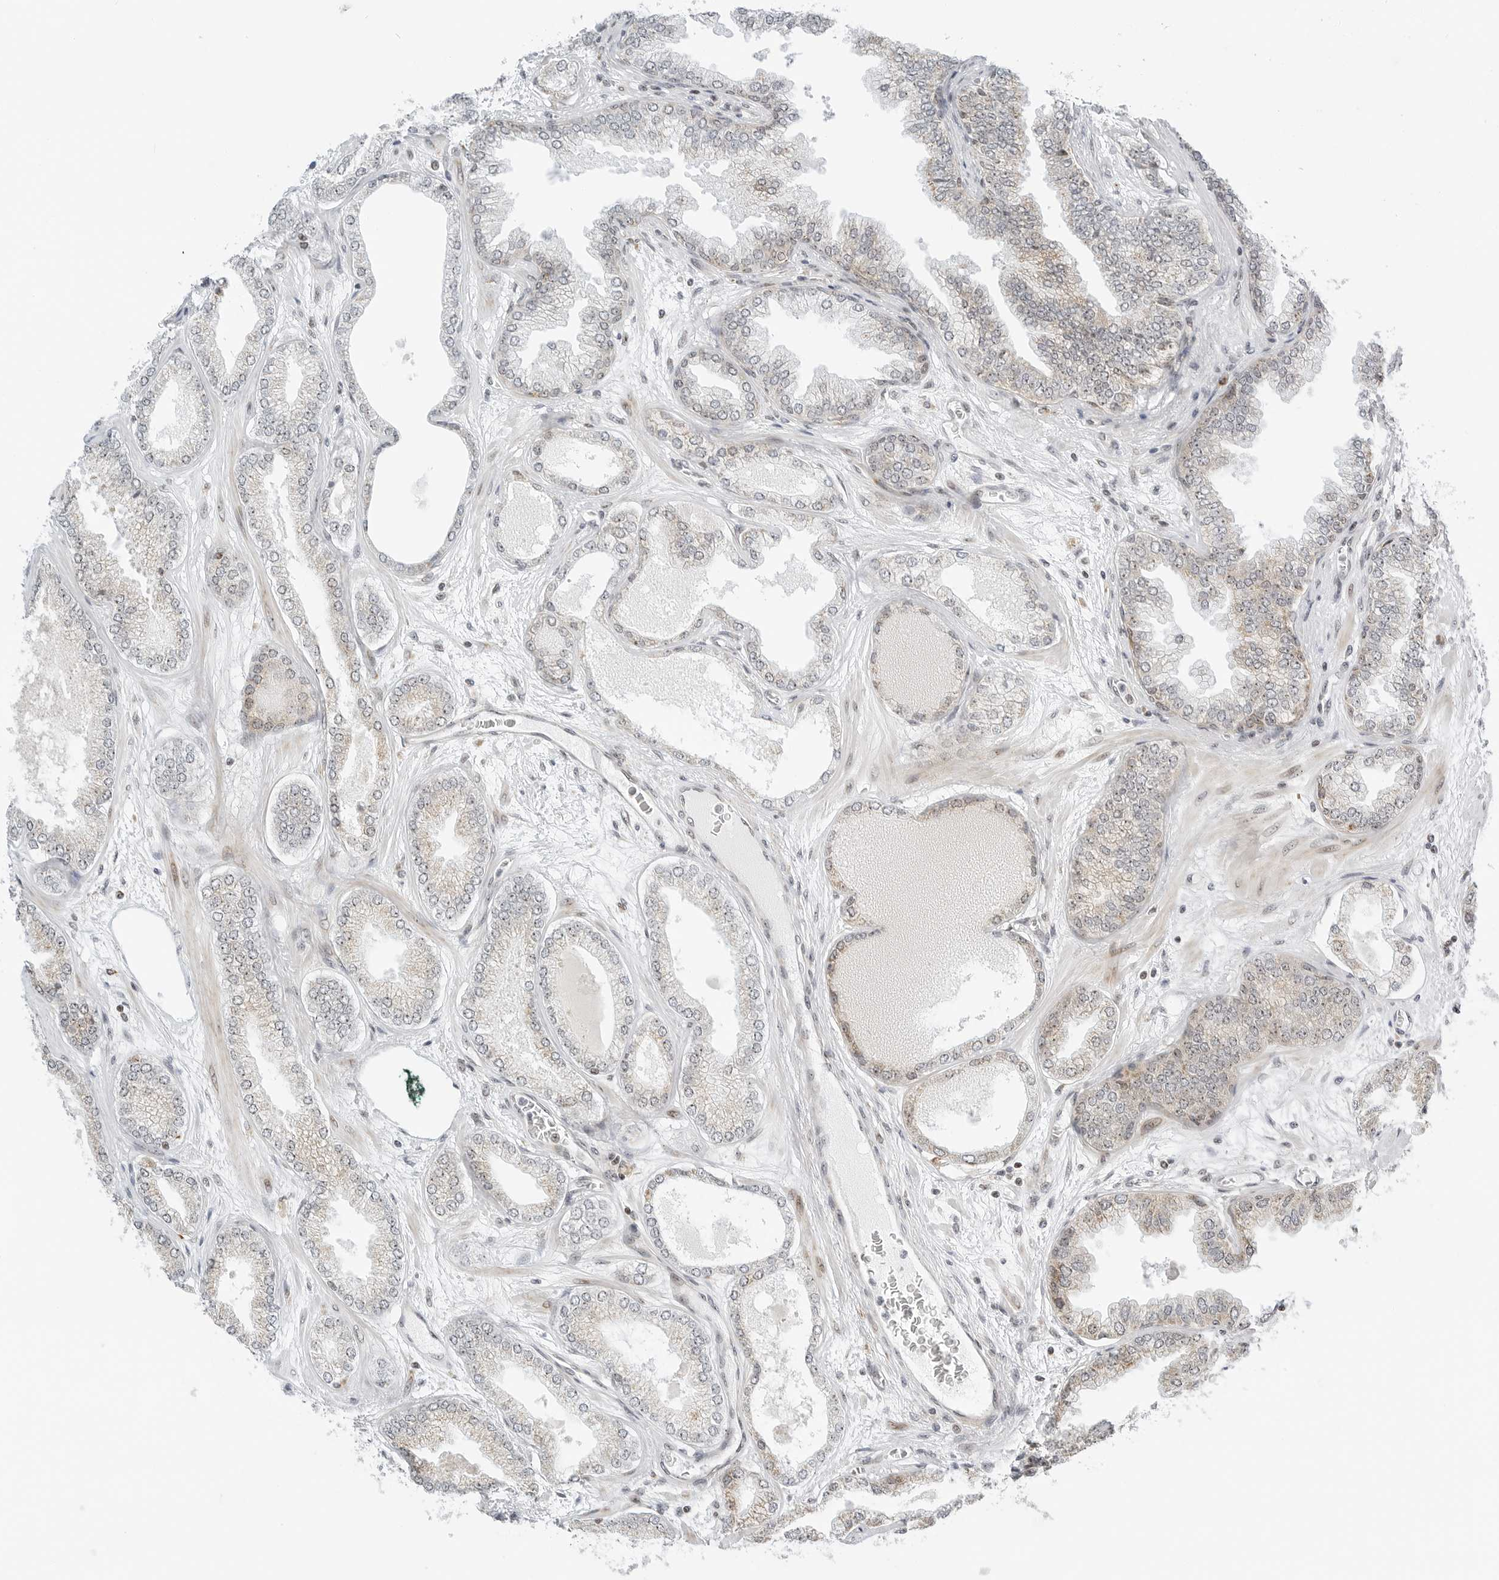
{"staining": {"intensity": "moderate", "quantity": "<25%", "location": "nuclear"}, "tissue": "prostate cancer", "cell_type": "Tumor cells", "image_type": "cancer", "snomed": [{"axis": "morphology", "description": "Adenocarcinoma, High grade"}, {"axis": "topography", "description": "Prostate"}], "caption": "Prostate cancer (adenocarcinoma (high-grade)) stained with a brown dye demonstrates moderate nuclear positive positivity in about <25% of tumor cells.", "gene": "RIMKLA", "patient": {"sex": "male", "age": 58}}